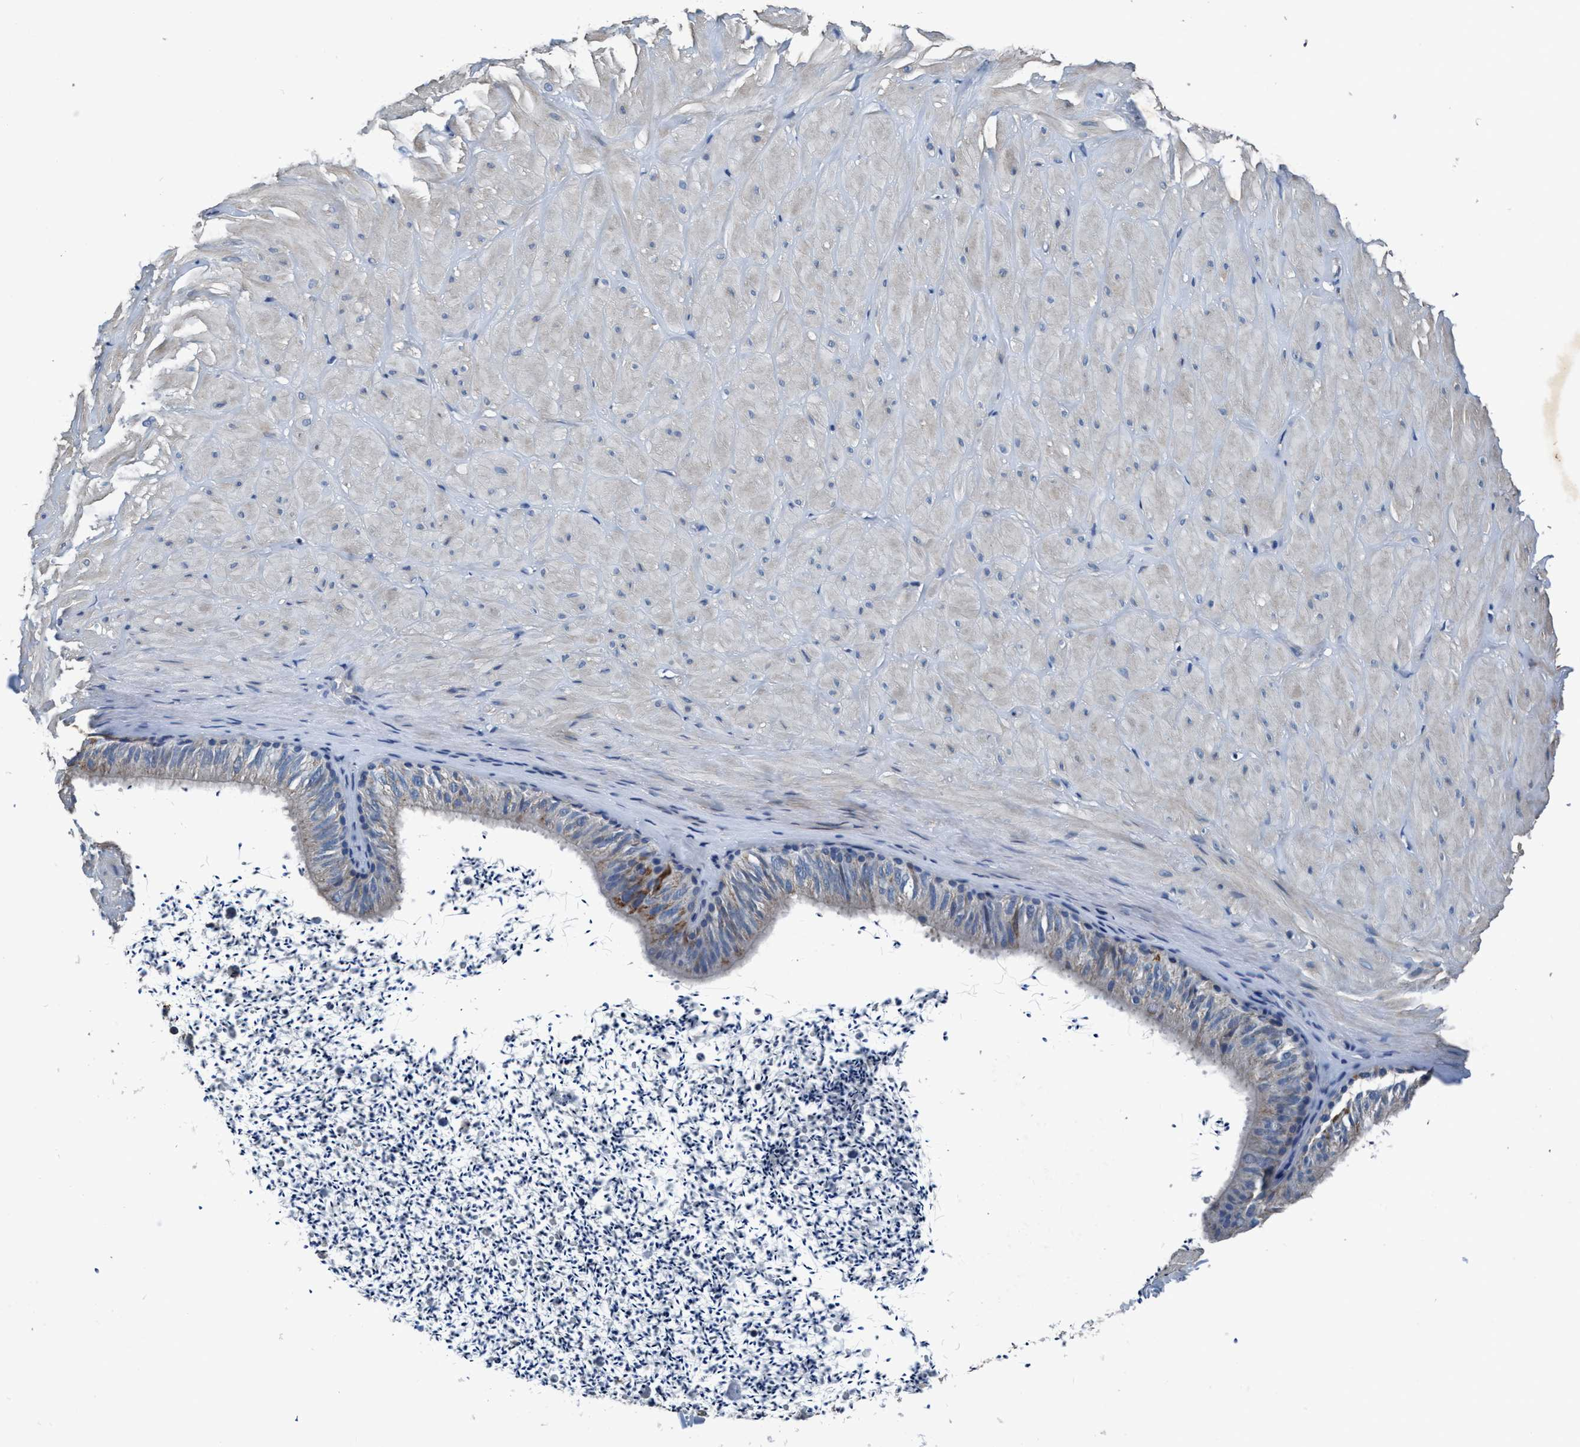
{"staining": {"intensity": "negative", "quantity": "none", "location": "none"}, "tissue": "adipose tissue", "cell_type": "Adipocytes", "image_type": "normal", "snomed": [{"axis": "morphology", "description": "Normal tissue, NOS"}, {"axis": "topography", "description": "Adipose tissue"}, {"axis": "topography", "description": "Vascular tissue"}, {"axis": "topography", "description": "Peripheral nerve tissue"}], "caption": "This is an IHC micrograph of benign adipose tissue. There is no expression in adipocytes.", "gene": "ANKFN1", "patient": {"sex": "male", "age": 25}}